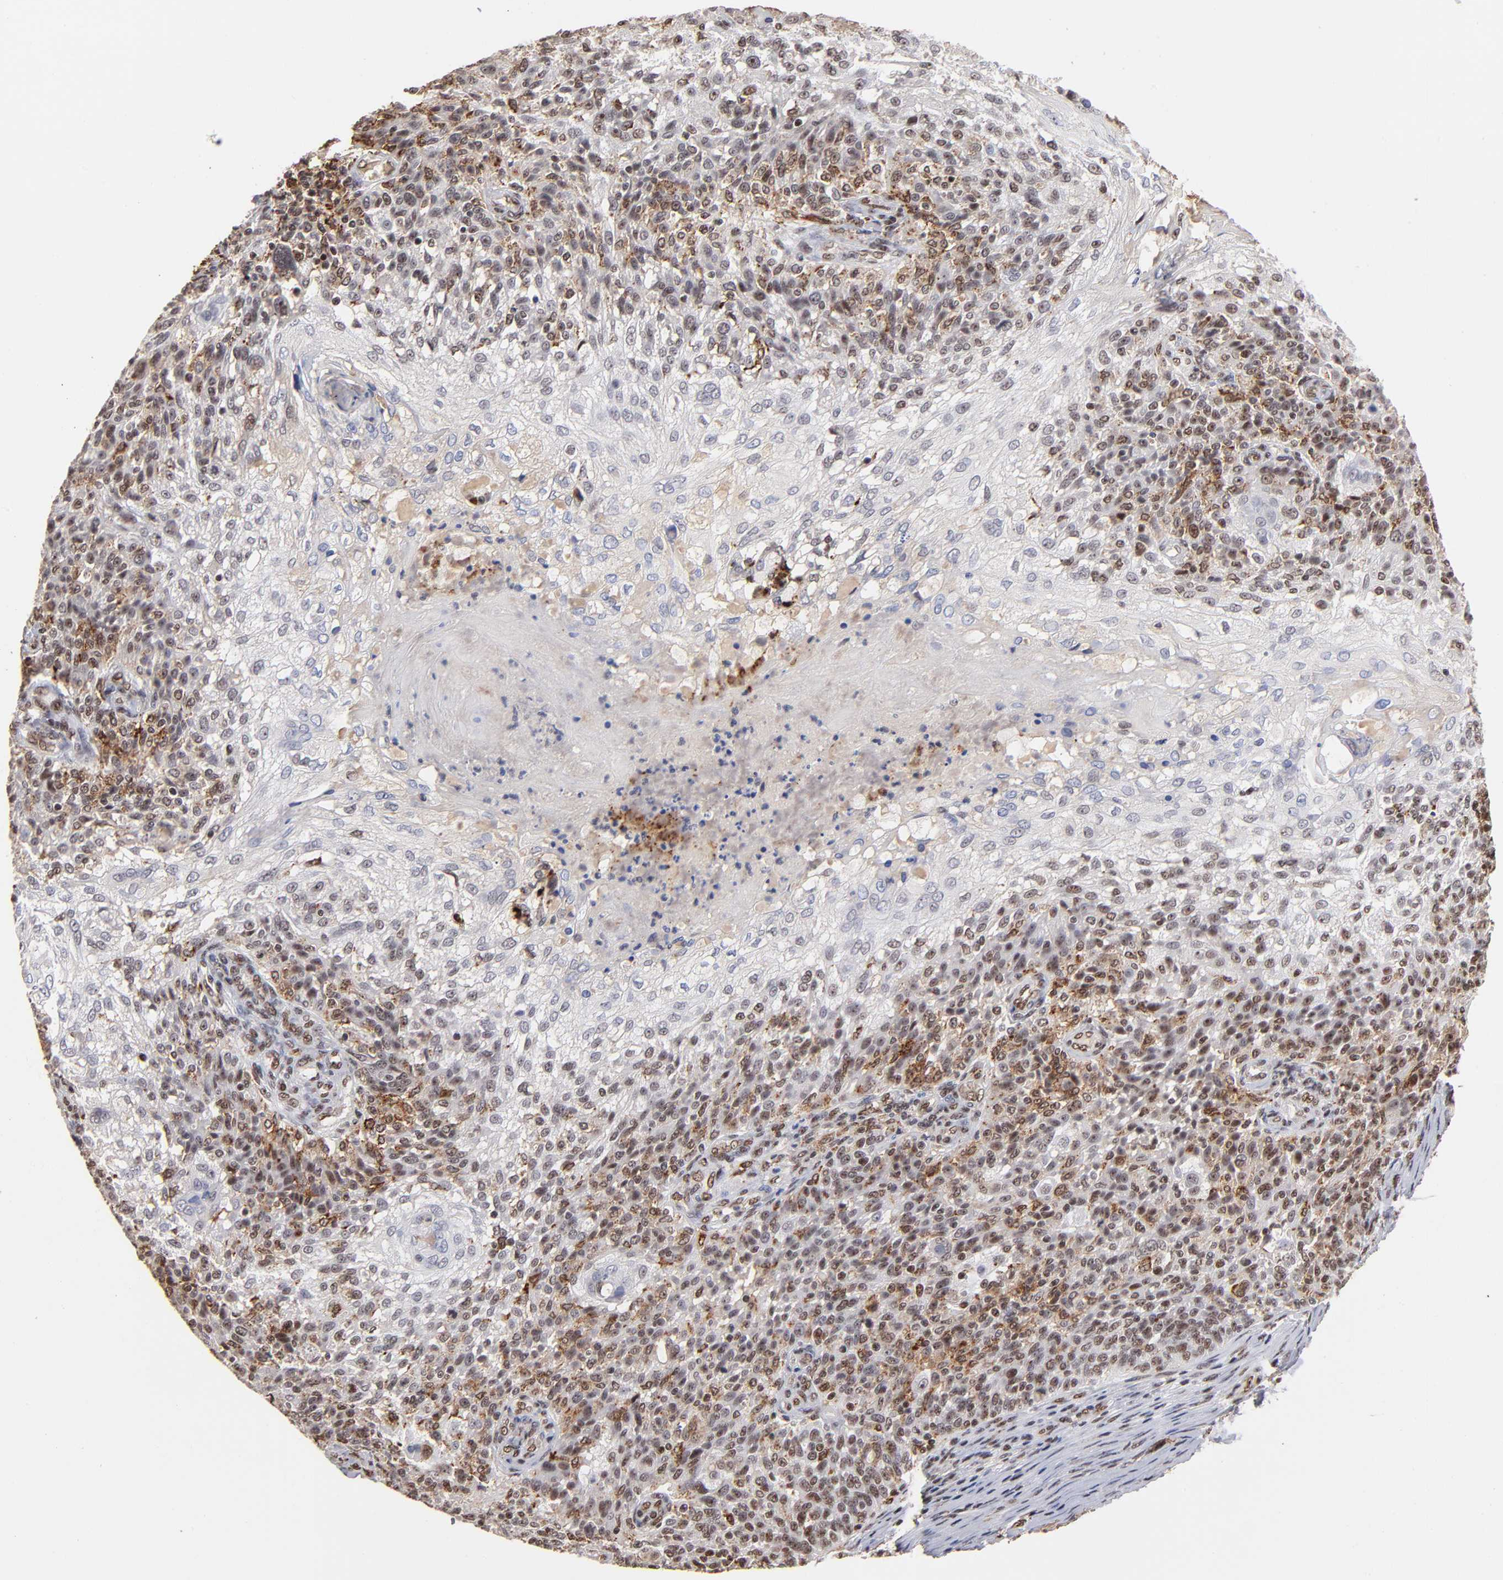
{"staining": {"intensity": "moderate", "quantity": "25%-75%", "location": "nuclear"}, "tissue": "skin cancer", "cell_type": "Tumor cells", "image_type": "cancer", "snomed": [{"axis": "morphology", "description": "Normal tissue, NOS"}, {"axis": "morphology", "description": "Squamous cell carcinoma, NOS"}, {"axis": "topography", "description": "Skin"}], "caption": "Skin squamous cell carcinoma was stained to show a protein in brown. There is medium levels of moderate nuclear expression in approximately 25%-75% of tumor cells.", "gene": "ZNF146", "patient": {"sex": "female", "age": 83}}